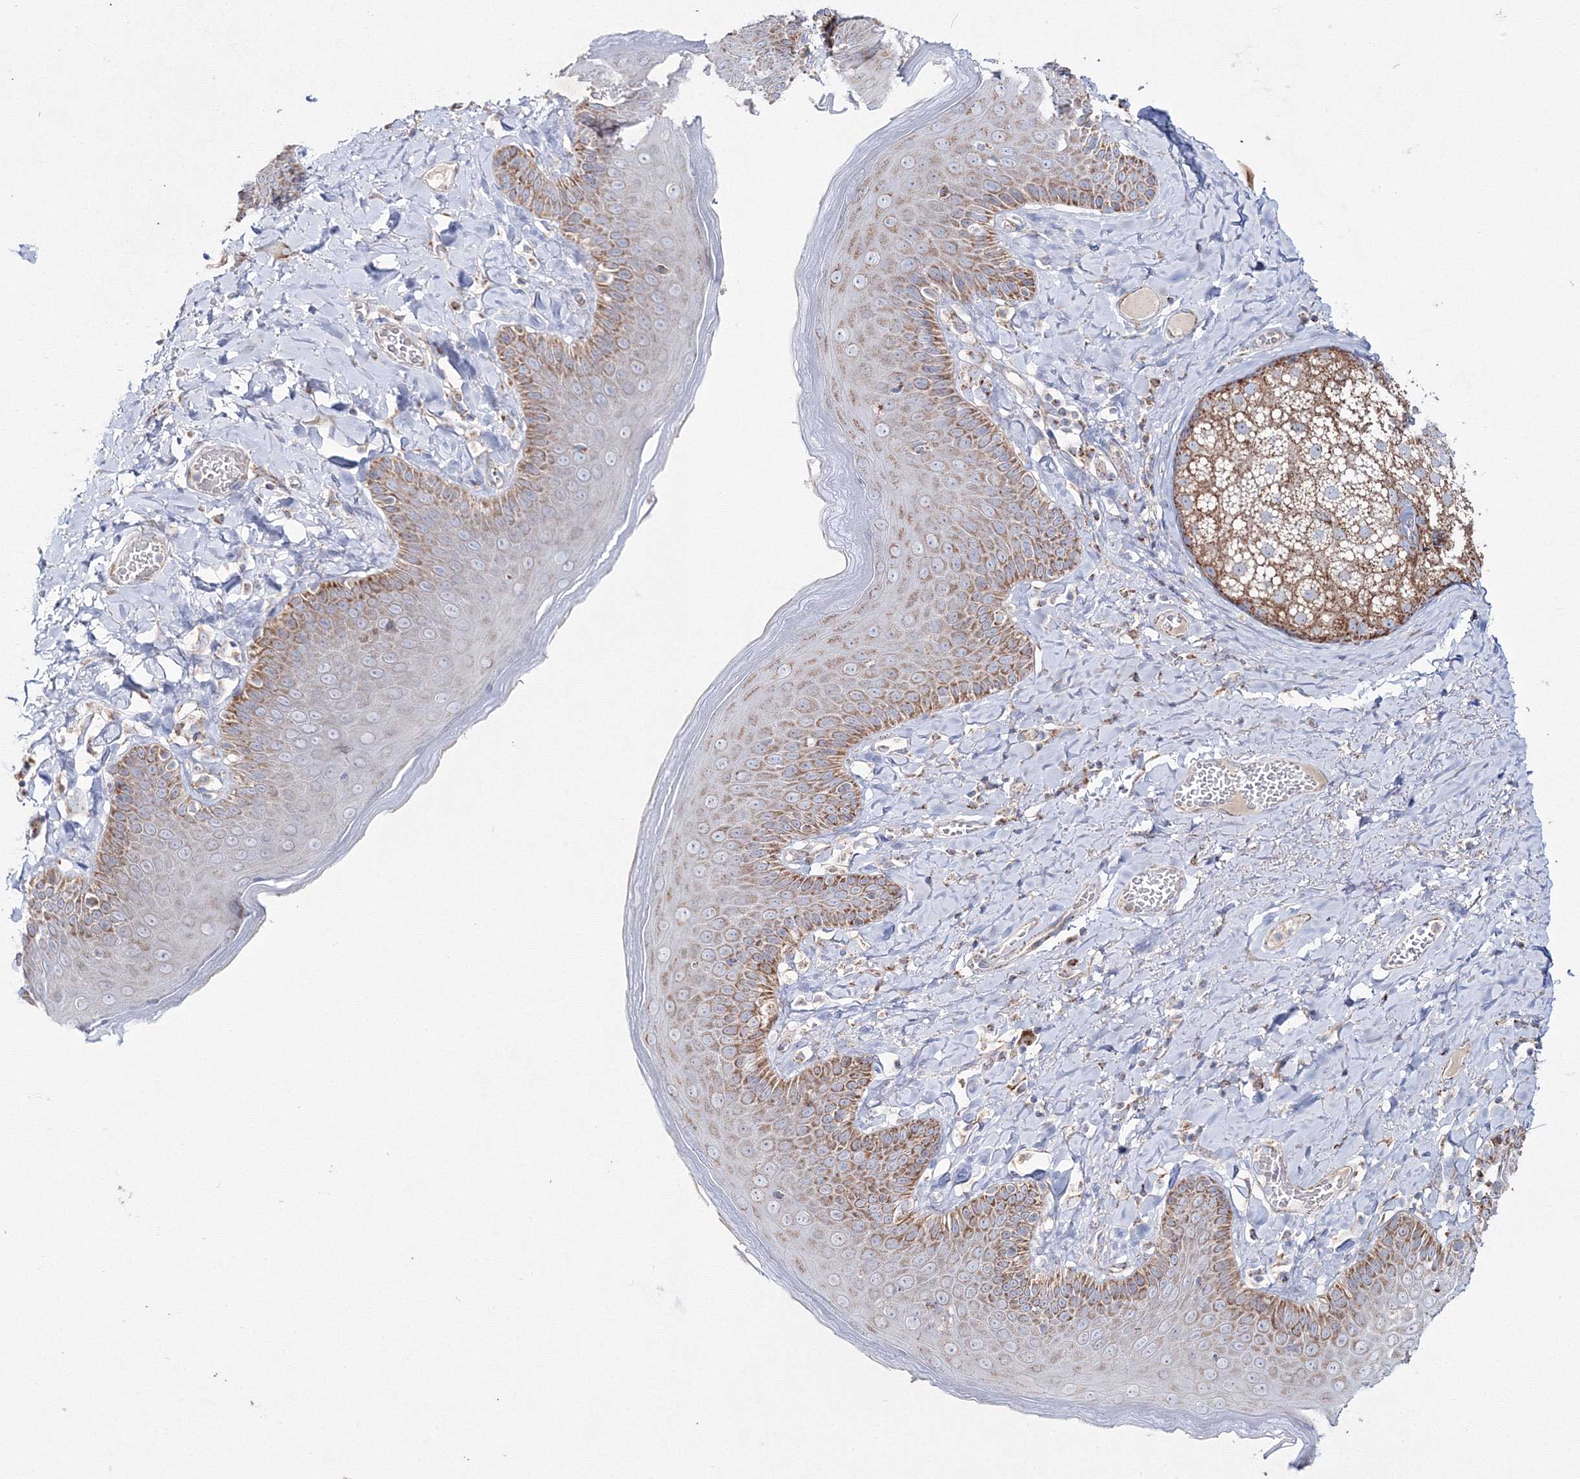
{"staining": {"intensity": "moderate", "quantity": "25%-75%", "location": "cytoplasmic/membranous"}, "tissue": "skin", "cell_type": "Epidermal cells", "image_type": "normal", "snomed": [{"axis": "morphology", "description": "Normal tissue, NOS"}, {"axis": "topography", "description": "Anal"}], "caption": "Brown immunohistochemical staining in normal human skin shows moderate cytoplasmic/membranous positivity in about 25%-75% of epidermal cells.", "gene": "IGSF9", "patient": {"sex": "male", "age": 69}}